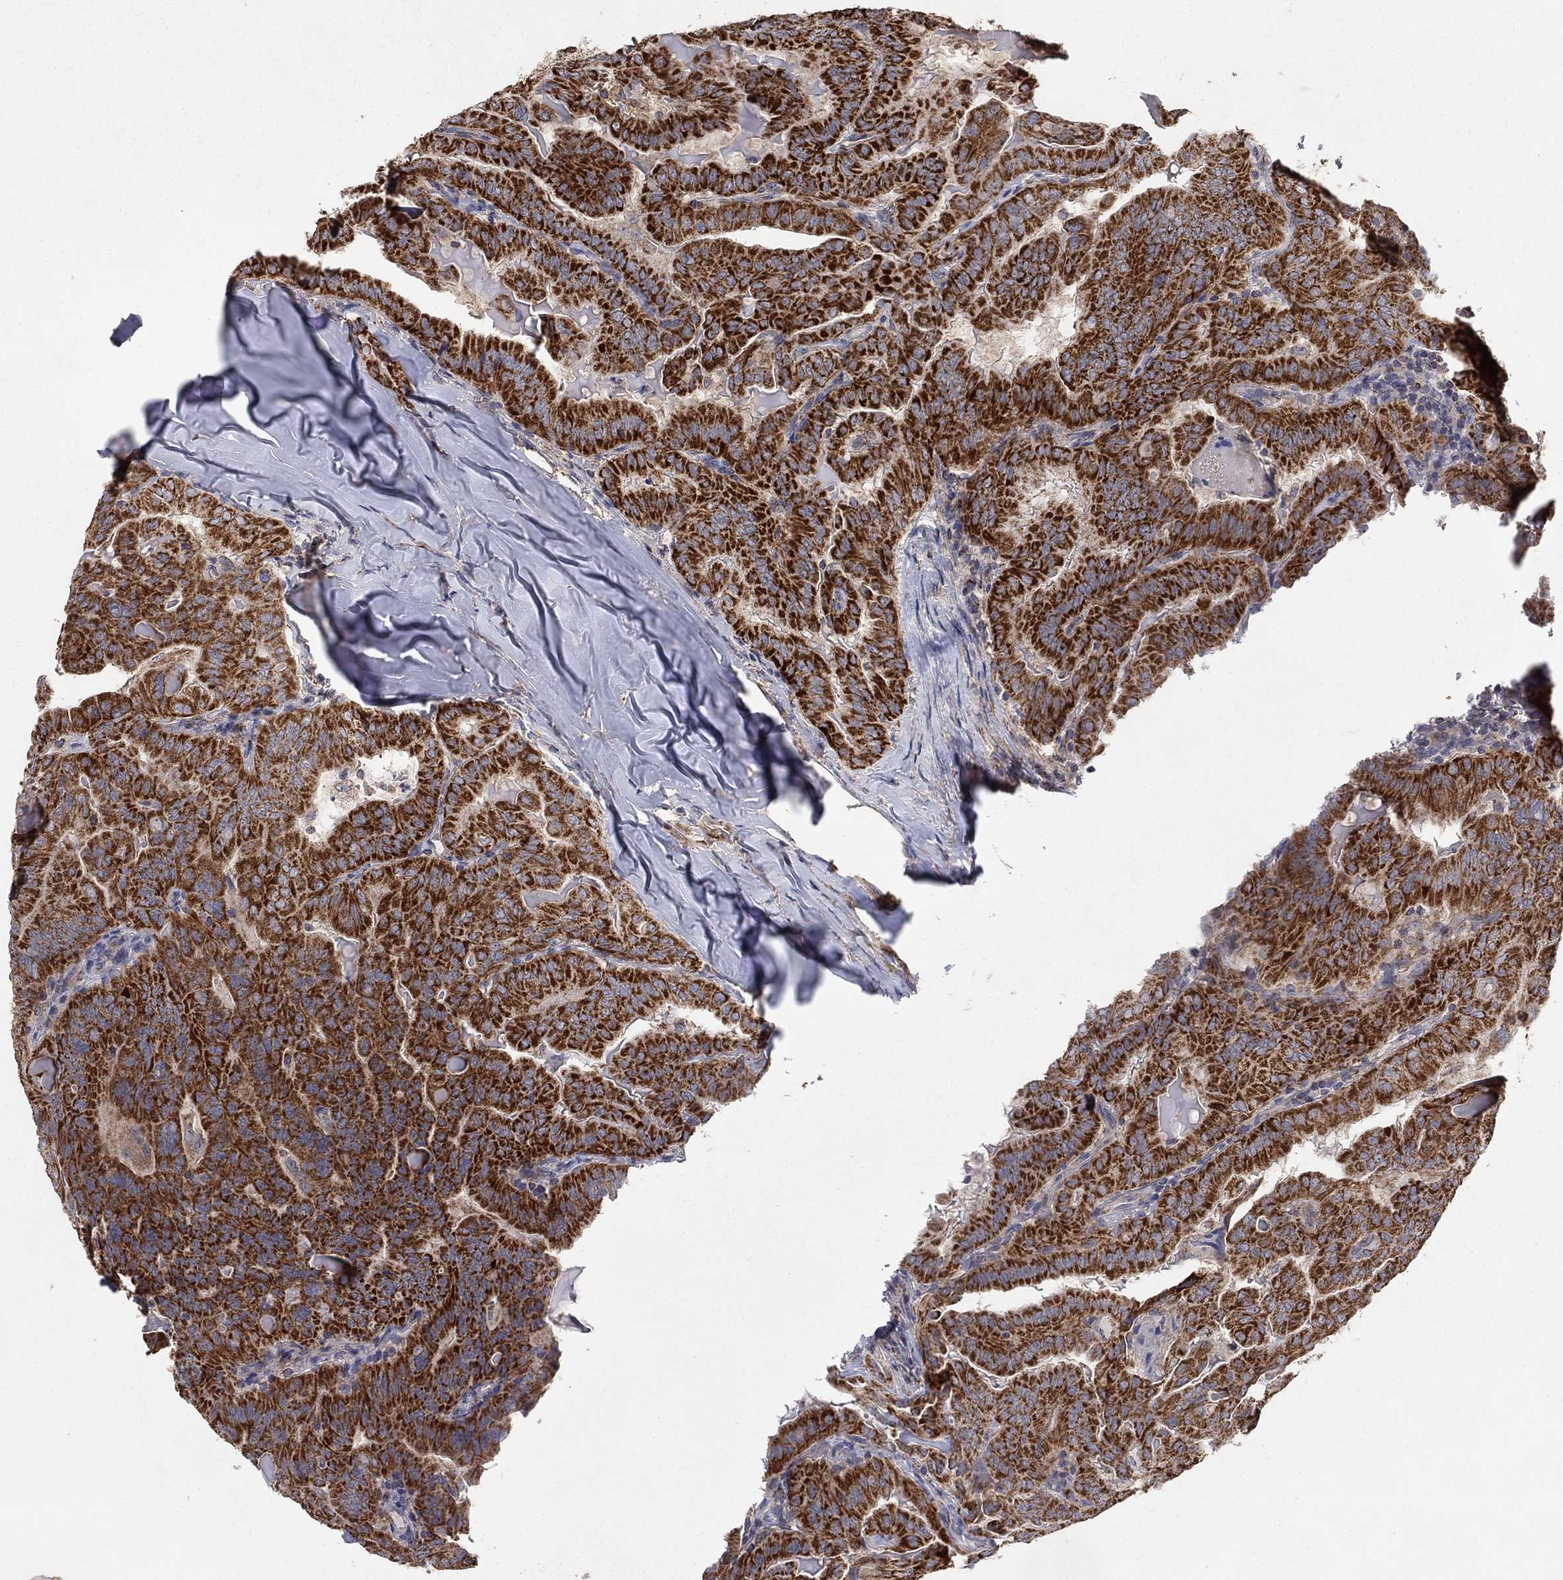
{"staining": {"intensity": "strong", "quantity": ">75%", "location": "cytoplasmic/membranous"}, "tissue": "thyroid cancer", "cell_type": "Tumor cells", "image_type": "cancer", "snomed": [{"axis": "morphology", "description": "Papillary adenocarcinoma, NOS"}, {"axis": "topography", "description": "Thyroid gland"}], "caption": "DAB (3,3'-diaminobenzidine) immunohistochemical staining of human thyroid cancer (papillary adenocarcinoma) shows strong cytoplasmic/membranous protein staining in approximately >75% of tumor cells. The protein is stained brown, and the nuclei are stained in blue (DAB (3,3'-diaminobenzidine) IHC with brightfield microscopy, high magnification).", "gene": "GPSM1", "patient": {"sex": "female", "age": 68}}